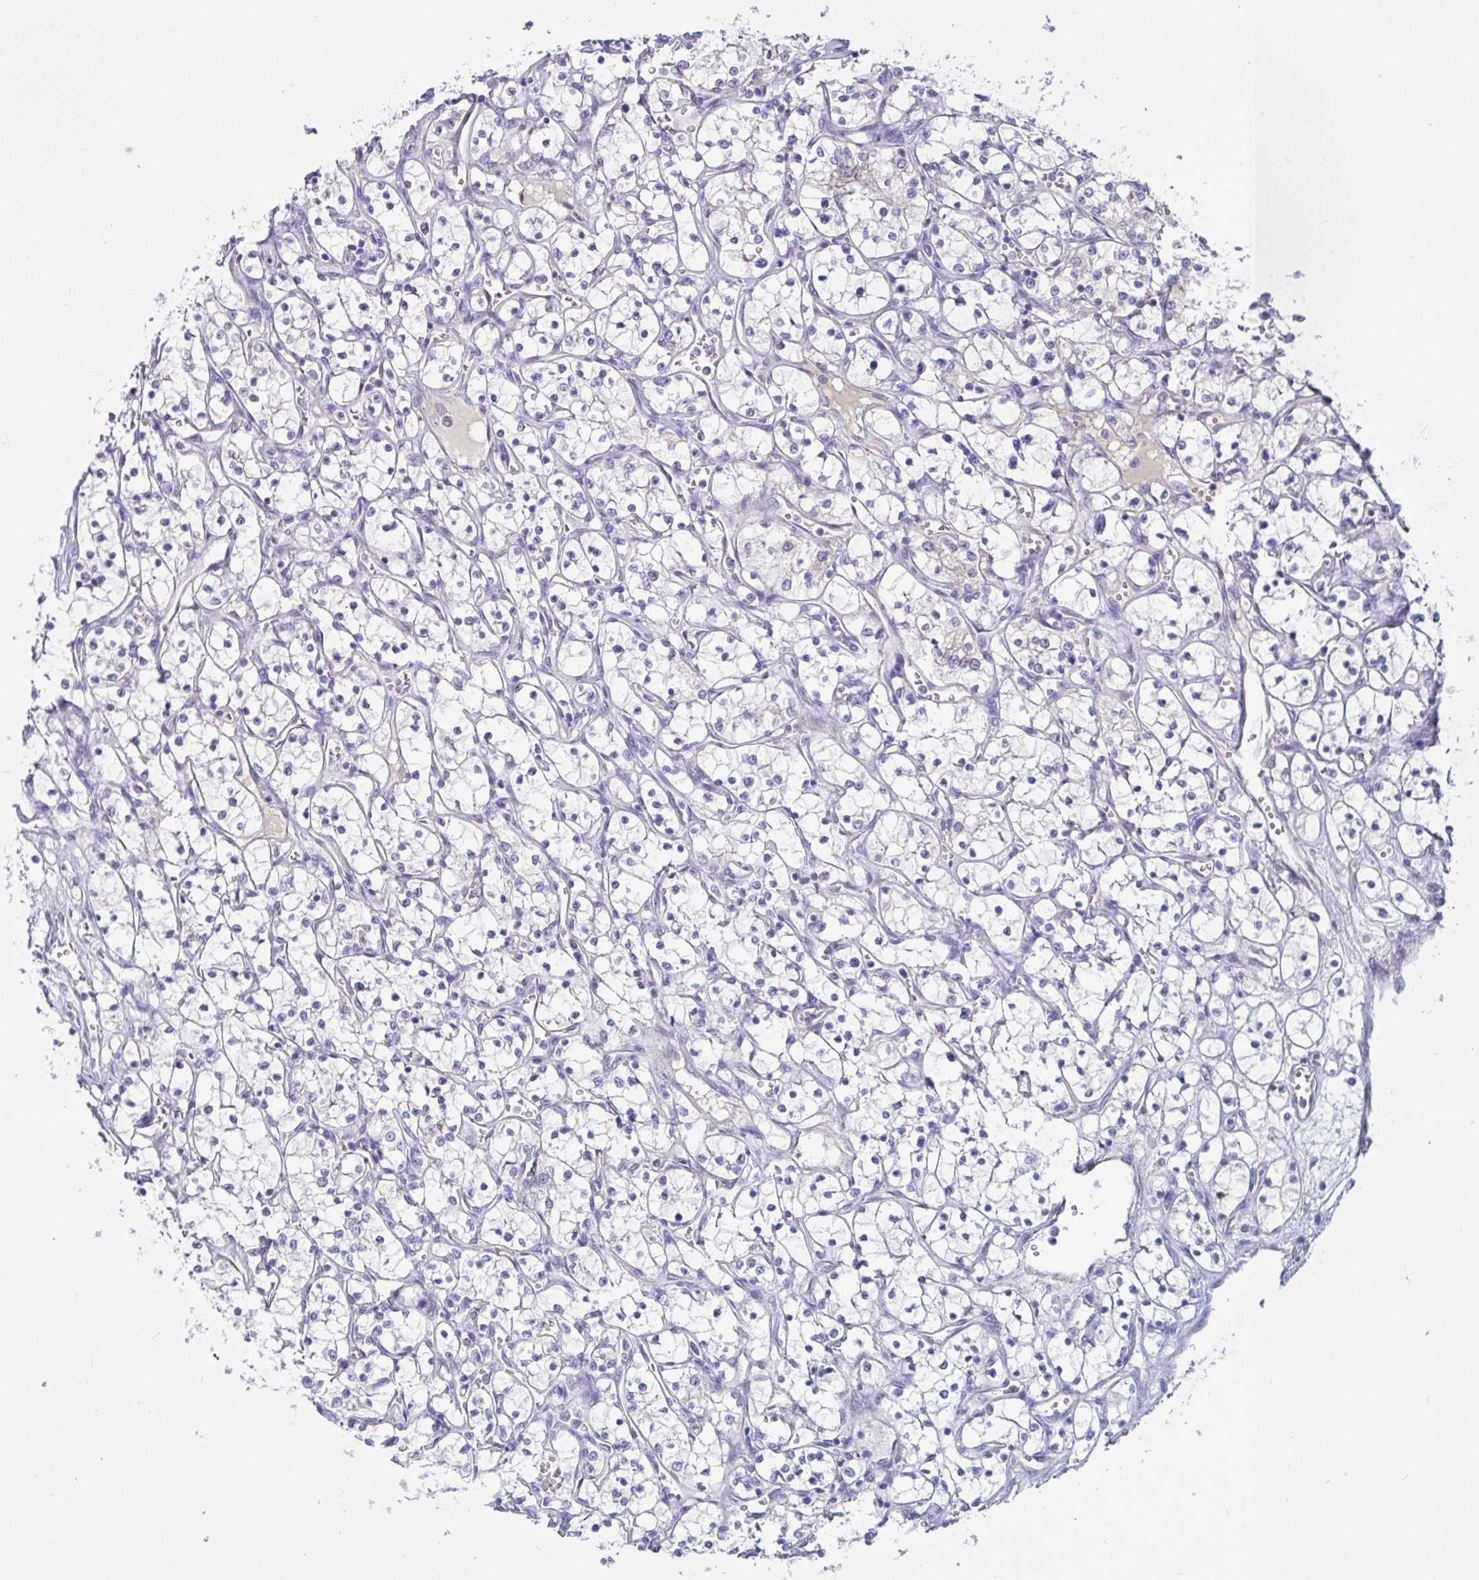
{"staining": {"intensity": "negative", "quantity": "none", "location": "none"}, "tissue": "renal cancer", "cell_type": "Tumor cells", "image_type": "cancer", "snomed": [{"axis": "morphology", "description": "Adenocarcinoma, NOS"}, {"axis": "topography", "description": "Kidney"}], "caption": "Human adenocarcinoma (renal) stained for a protein using immunohistochemistry exhibits no staining in tumor cells.", "gene": "MYC", "patient": {"sex": "female", "age": 69}}